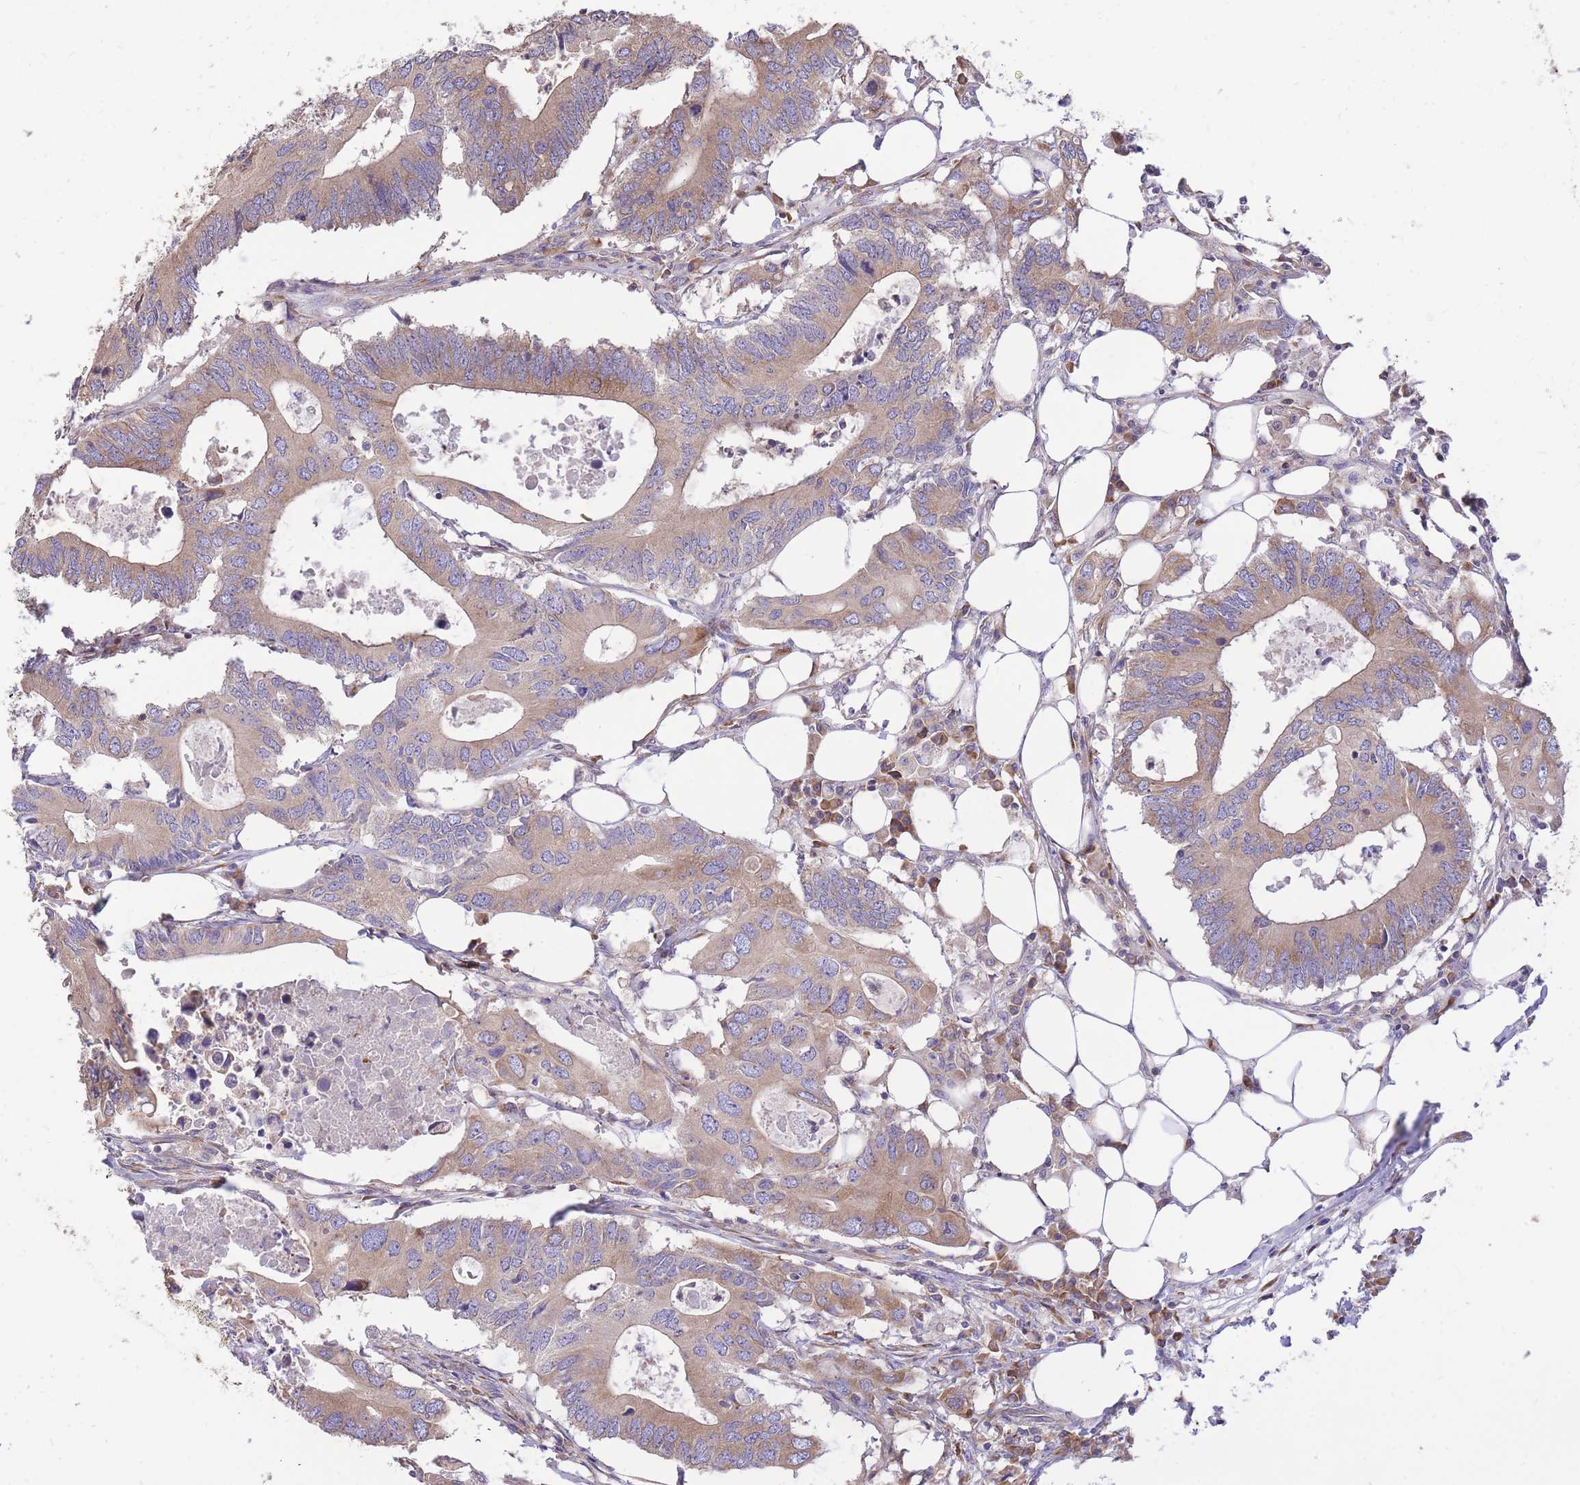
{"staining": {"intensity": "weak", "quantity": ">75%", "location": "cytoplasmic/membranous"}, "tissue": "colorectal cancer", "cell_type": "Tumor cells", "image_type": "cancer", "snomed": [{"axis": "morphology", "description": "Adenocarcinoma, NOS"}, {"axis": "topography", "description": "Colon"}], "caption": "High-magnification brightfield microscopy of colorectal cancer (adenocarcinoma) stained with DAB (3,3'-diaminobenzidine) (brown) and counterstained with hematoxylin (blue). tumor cells exhibit weak cytoplasmic/membranous positivity is present in about>75% of cells.", "gene": "GBP7", "patient": {"sex": "male", "age": 71}}